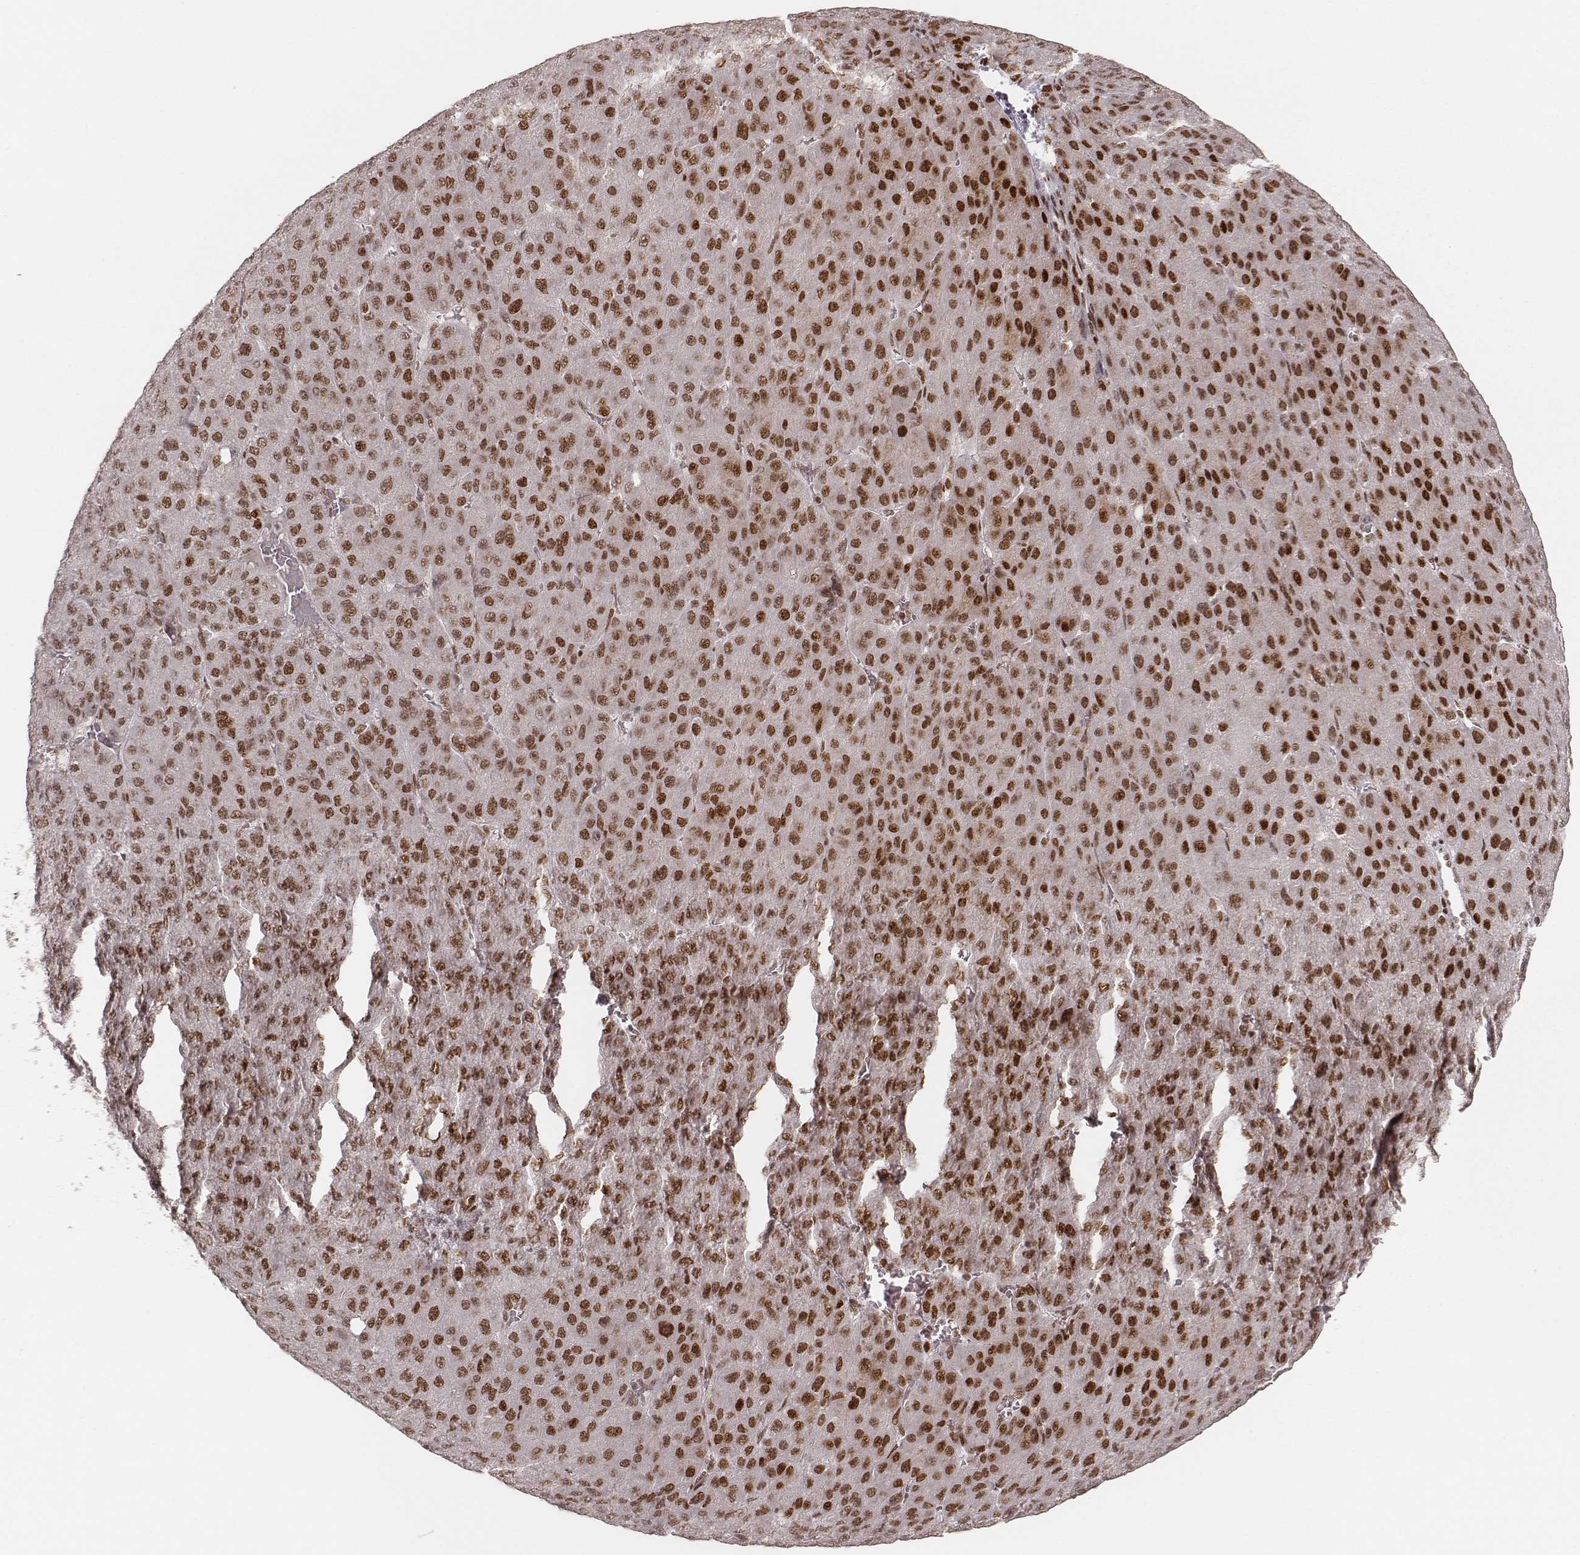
{"staining": {"intensity": "moderate", "quantity": "25%-75%", "location": "nuclear"}, "tissue": "liver cancer", "cell_type": "Tumor cells", "image_type": "cancer", "snomed": [{"axis": "morphology", "description": "Carcinoma, Hepatocellular, NOS"}, {"axis": "topography", "description": "Liver"}], "caption": "Tumor cells display moderate nuclear expression in about 25%-75% of cells in liver cancer. (Brightfield microscopy of DAB IHC at high magnification).", "gene": "HNRNPC", "patient": {"sex": "male", "age": 67}}